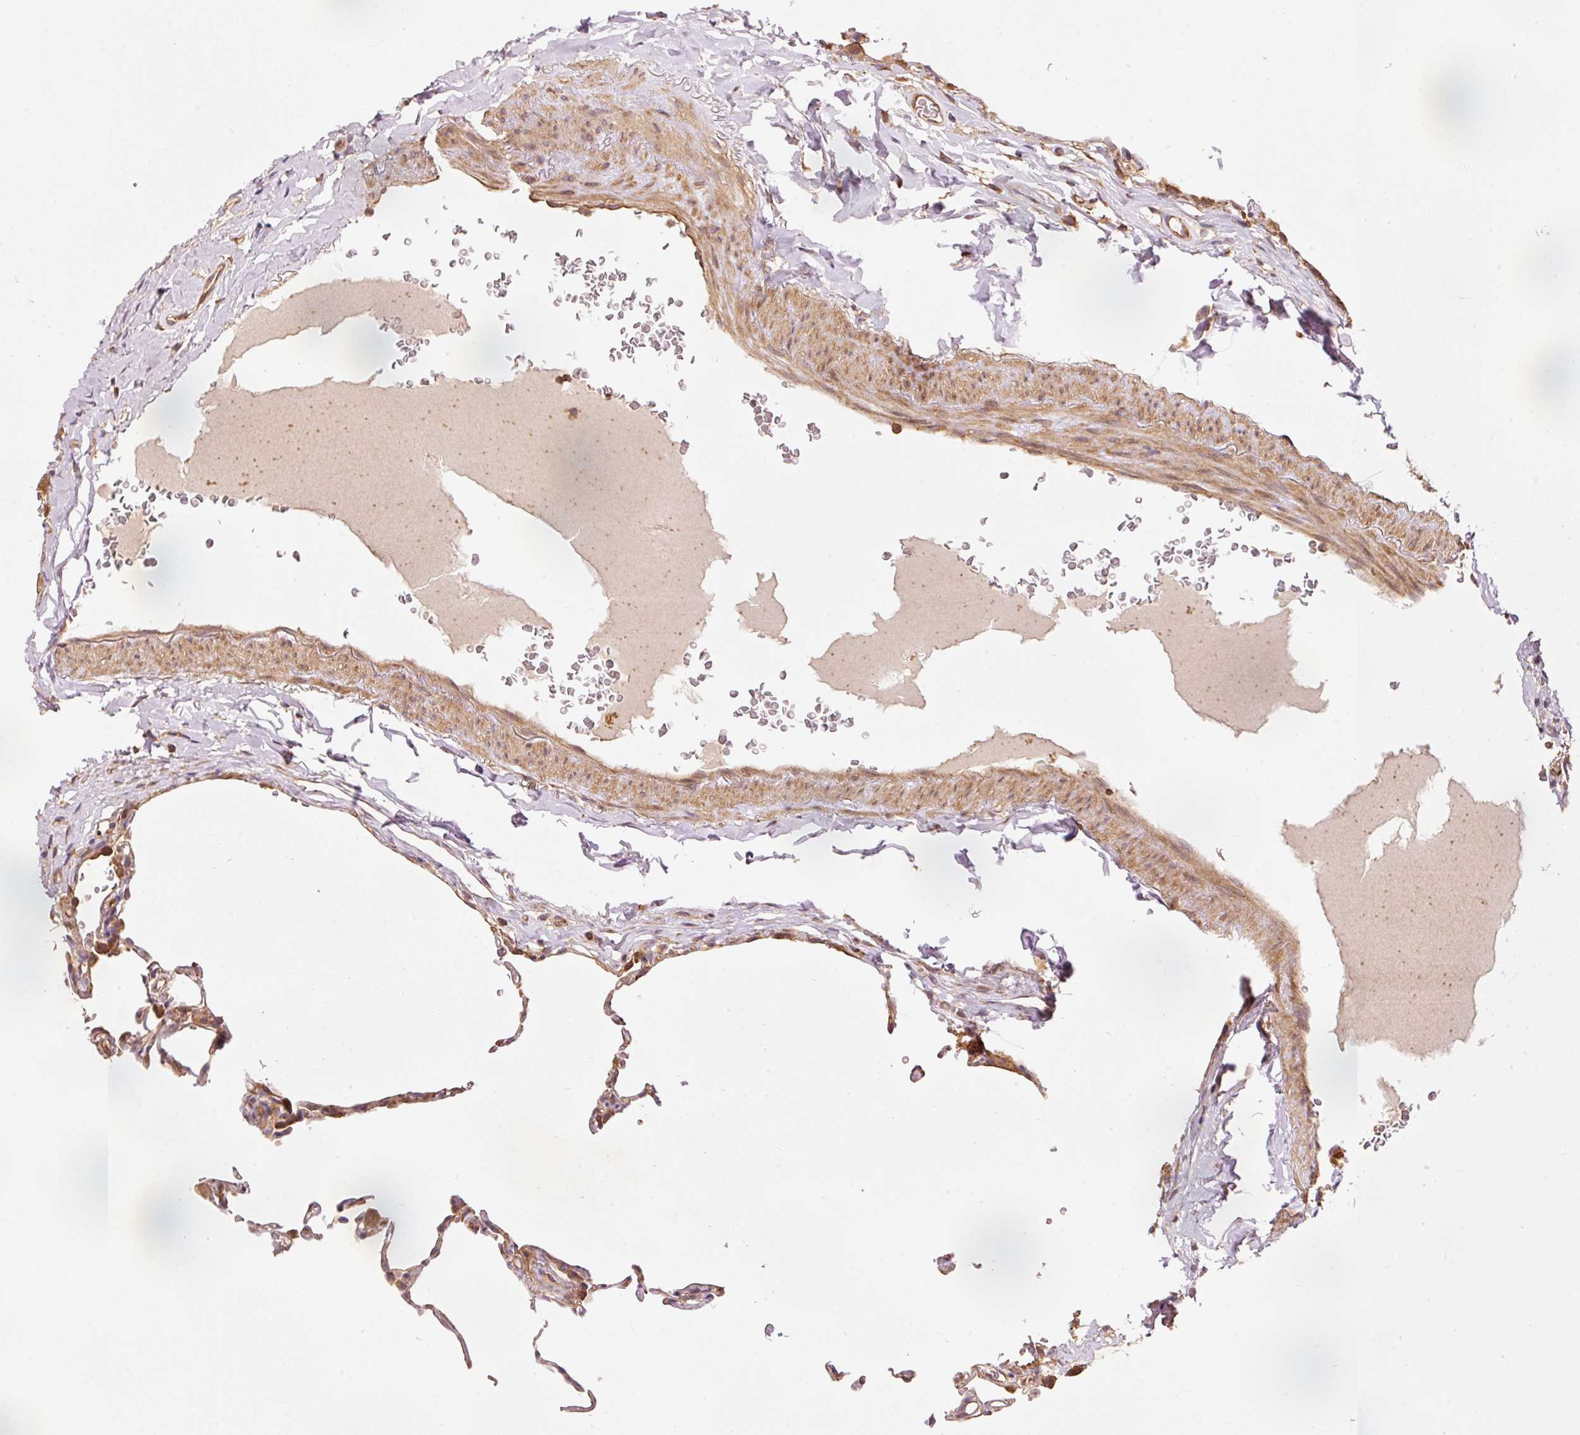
{"staining": {"intensity": "moderate", "quantity": "<25%", "location": "cytoplasmic/membranous"}, "tissue": "lung", "cell_type": "Alveolar cells", "image_type": "normal", "snomed": [{"axis": "morphology", "description": "Normal tissue, NOS"}, {"axis": "topography", "description": "Lung"}], "caption": "Protein expression analysis of benign human lung reveals moderate cytoplasmic/membranous staining in approximately <25% of alveolar cells. The protein of interest is shown in brown color, while the nuclei are stained blue.", "gene": "PDAP1", "patient": {"sex": "female", "age": 57}}